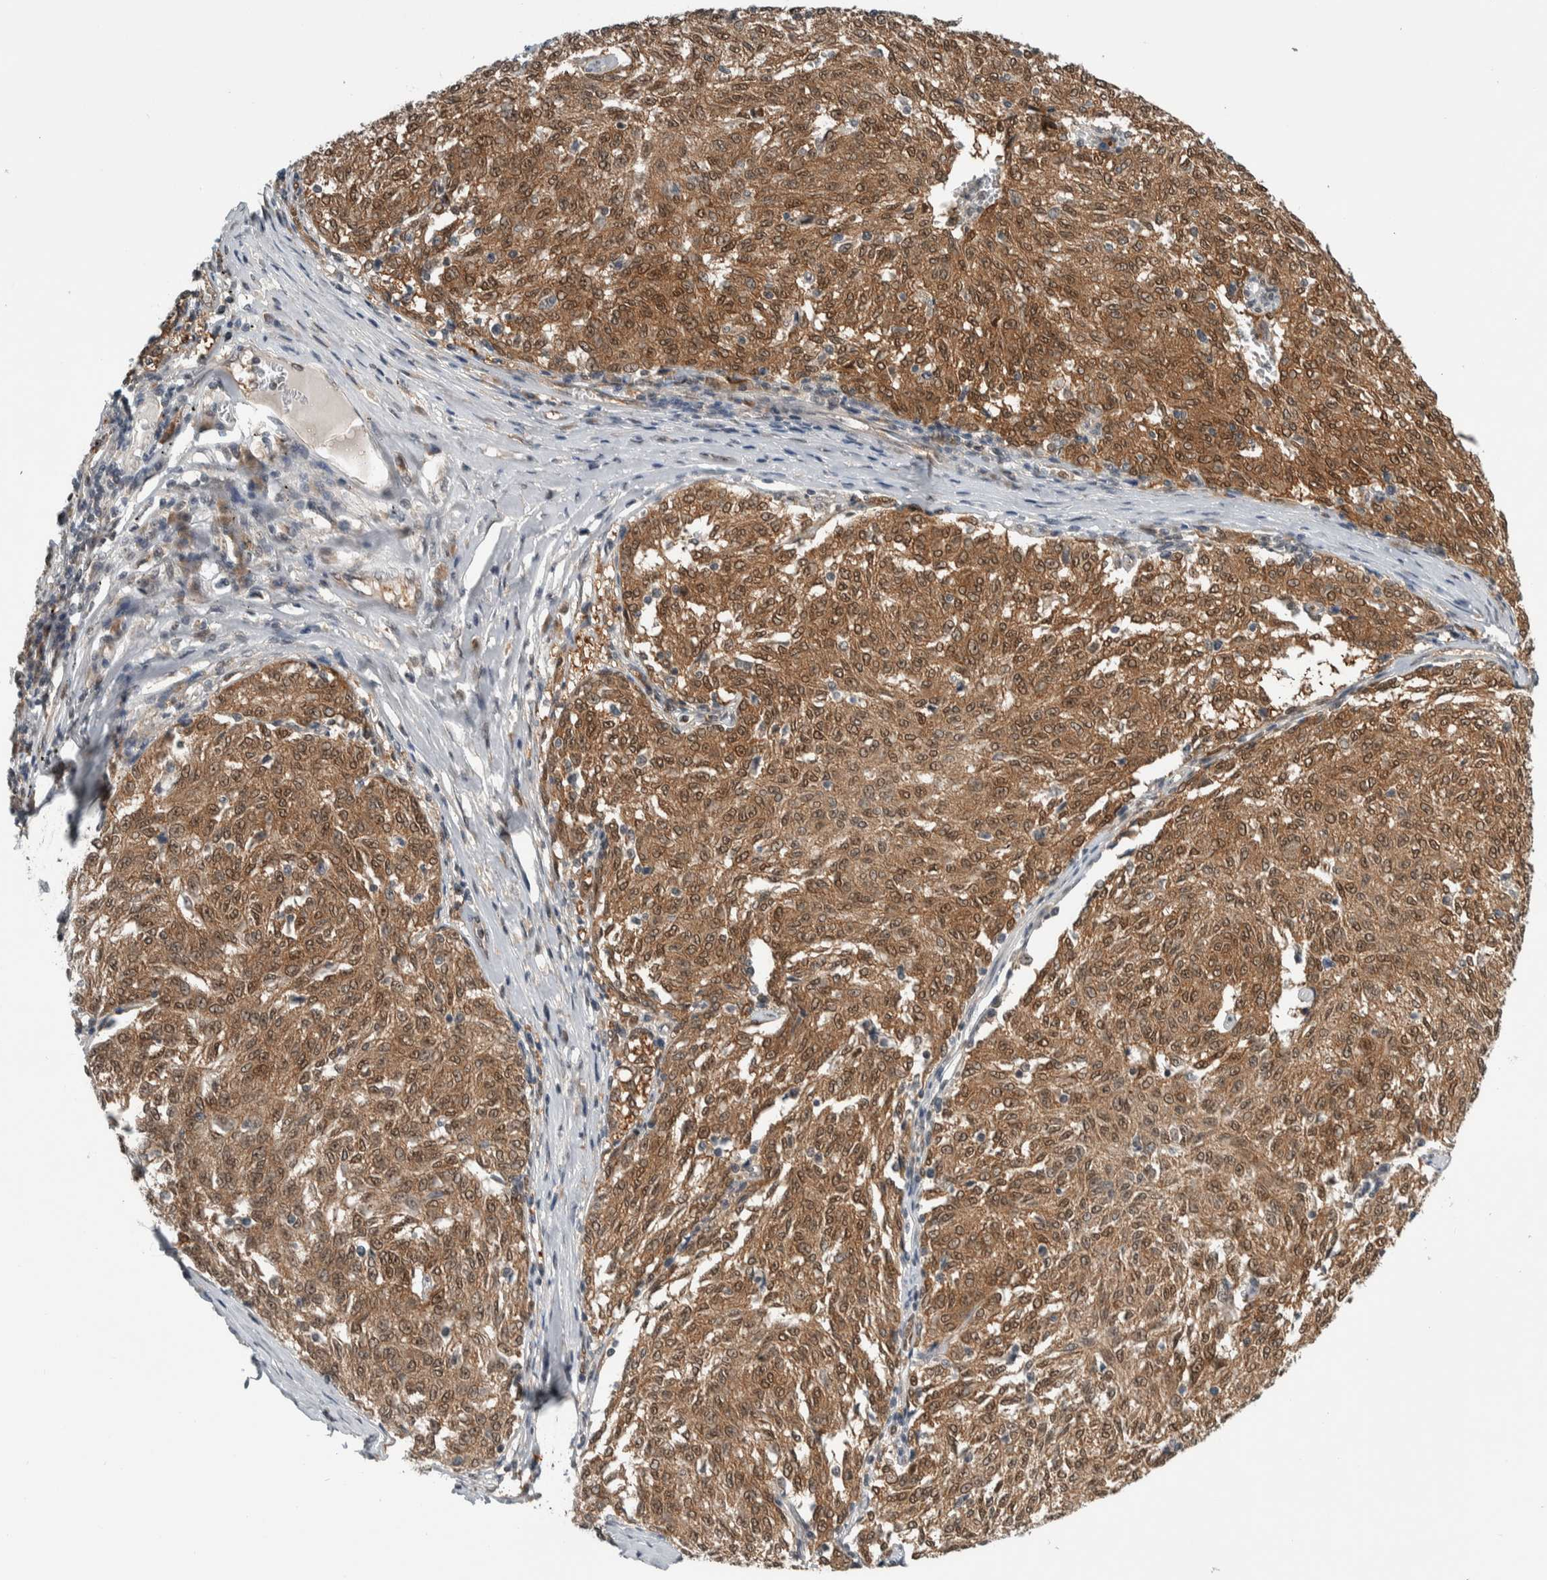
{"staining": {"intensity": "strong", "quantity": ">75%", "location": "cytoplasmic/membranous"}, "tissue": "melanoma", "cell_type": "Tumor cells", "image_type": "cancer", "snomed": [{"axis": "morphology", "description": "Malignant melanoma, NOS"}, {"axis": "topography", "description": "Skin"}], "caption": "A brown stain highlights strong cytoplasmic/membranous positivity of a protein in melanoma tumor cells. Using DAB (brown) and hematoxylin (blue) stains, captured at high magnification using brightfield microscopy.", "gene": "CCDC43", "patient": {"sex": "female", "age": 72}}